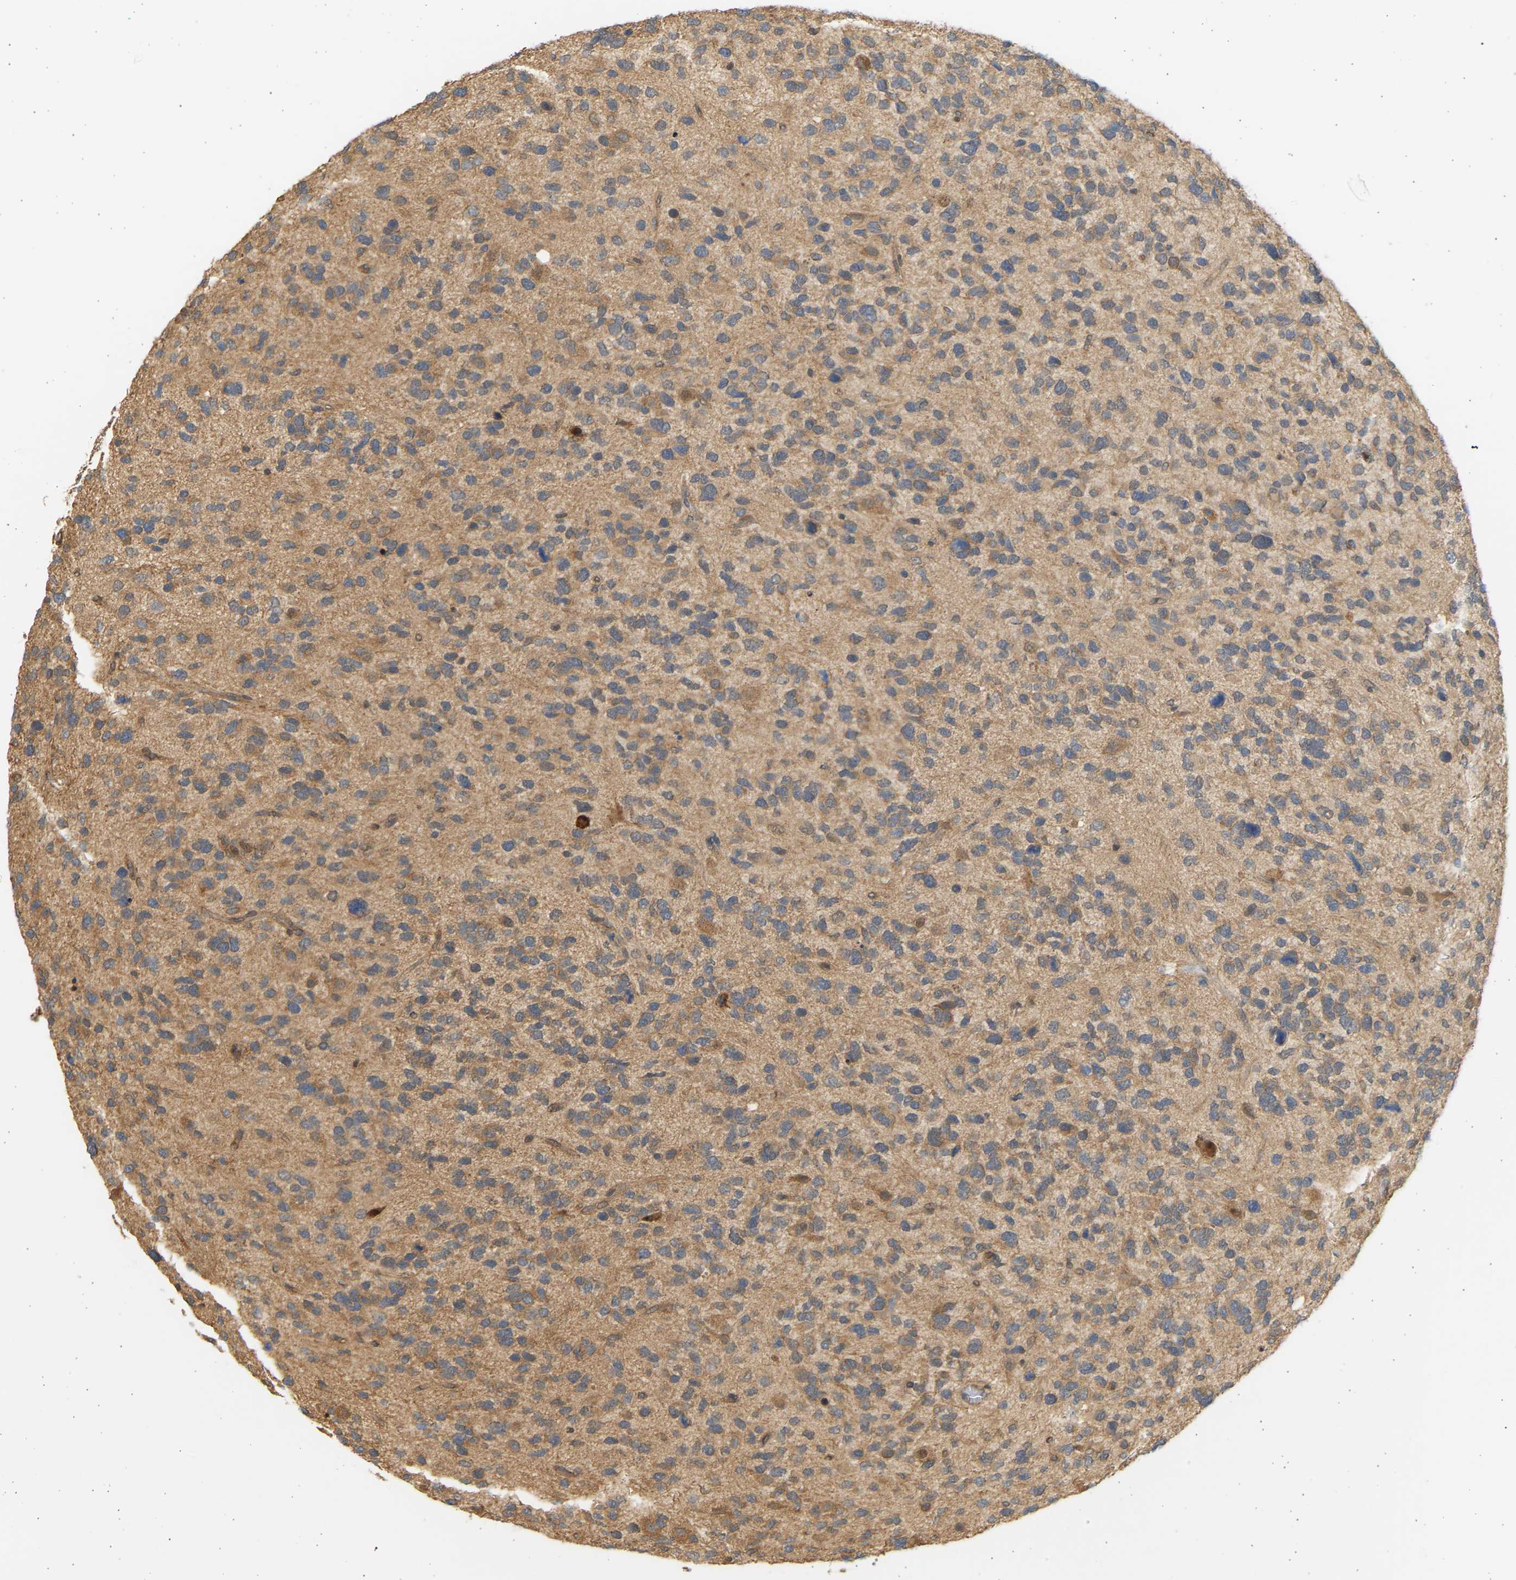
{"staining": {"intensity": "moderate", "quantity": ">75%", "location": "cytoplasmic/membranous"}, "tissue": "glioma", "cell_type": "Tumor cells", "image_type": "cancer", "snomed": [{"axis": "morphology", "description": "Glioma, malignant, High grade"}, {"axis": "topography", "description": "Brain"}], "caption": "An image of glioma stained for a protein exhibits moderate cytoplasmic/membranous brown staining in tumor cells.", "gene": "B4GALT6", "patient": {"sex": "female", "age": 58}}